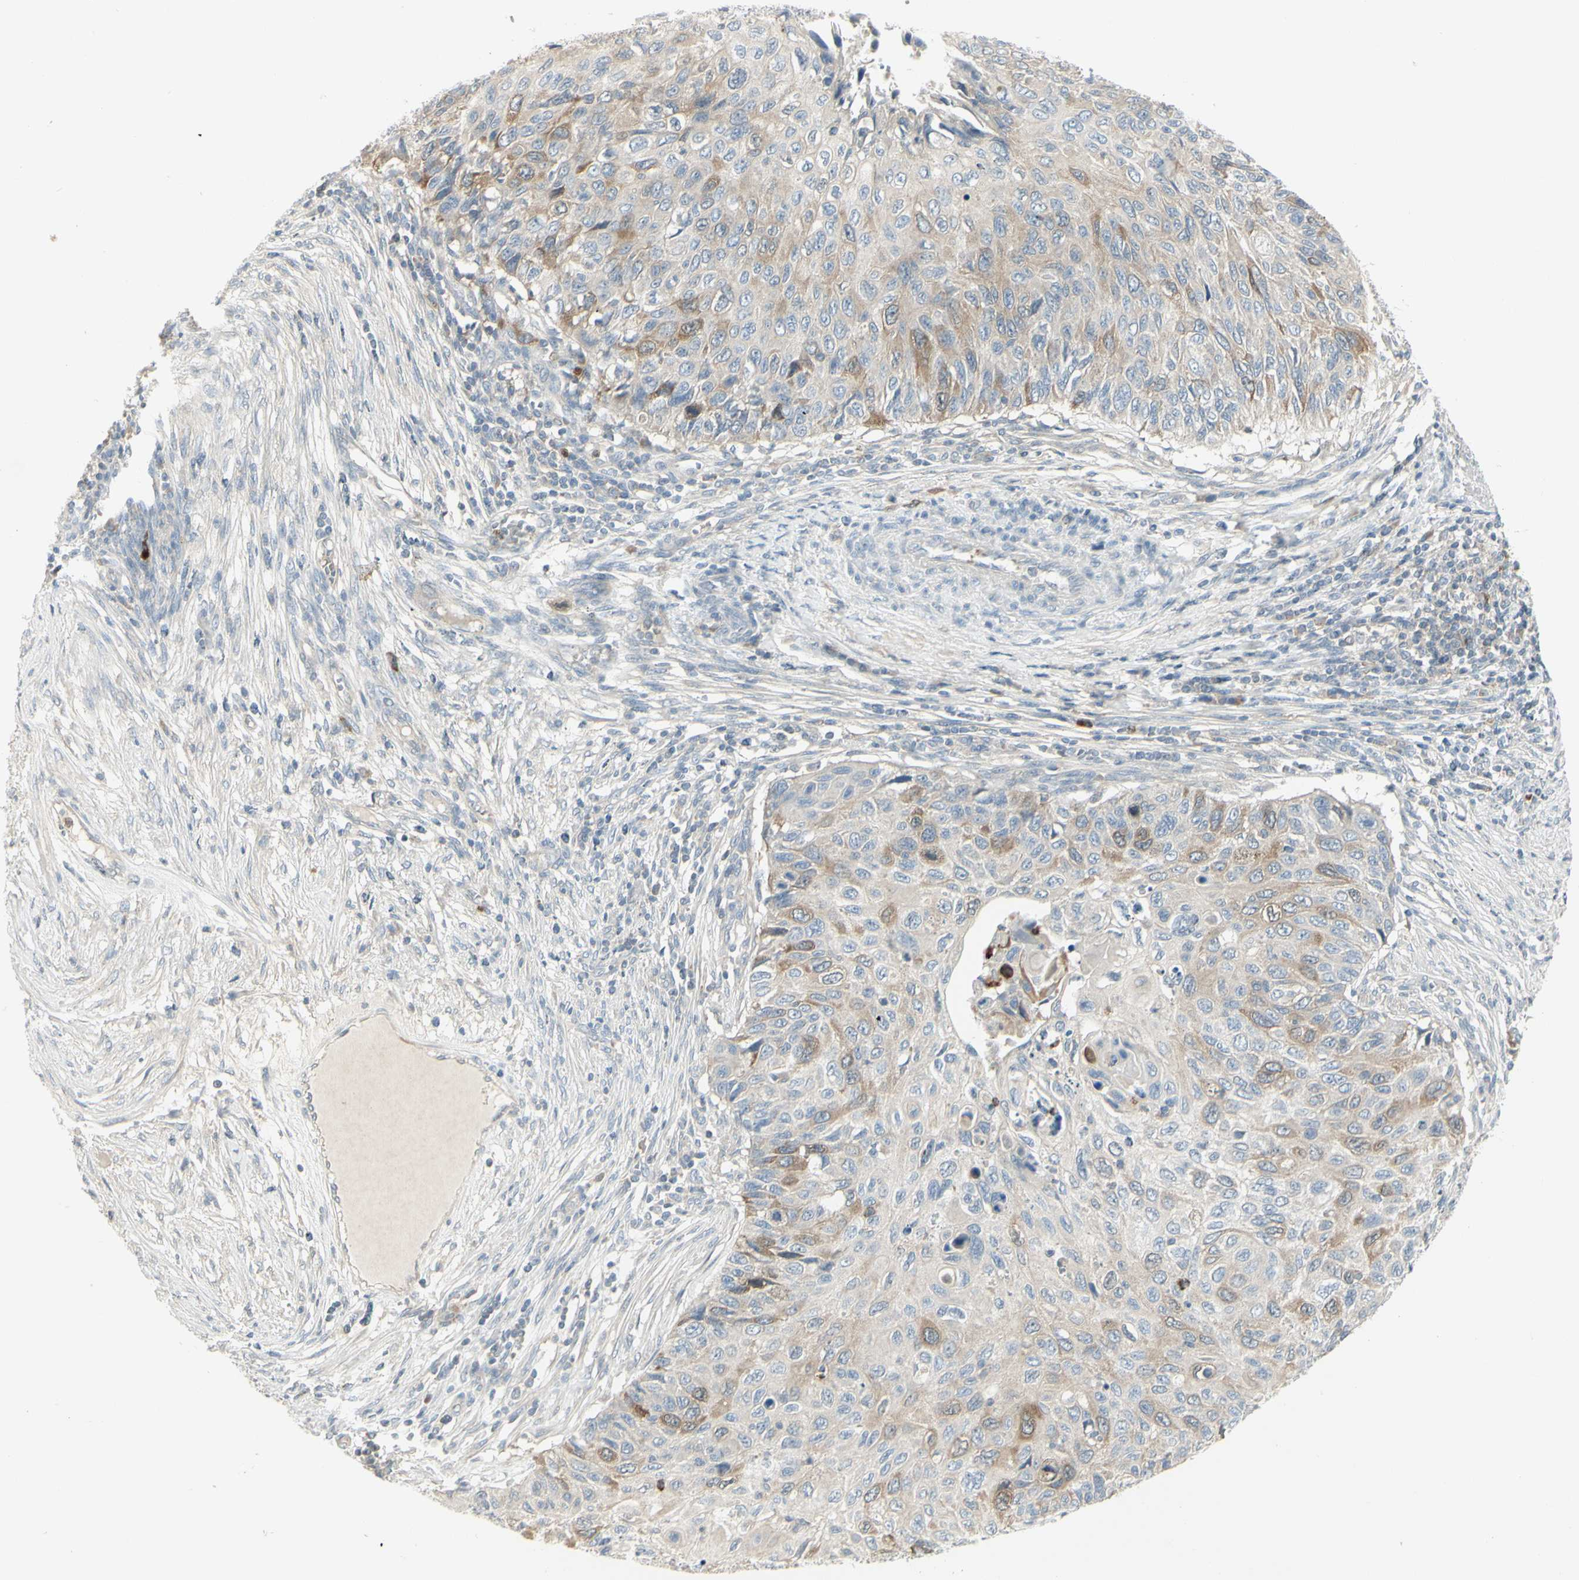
{"staining": {"intensity": "moderate", "quantity": "25%-75%", "location": "cytoplasmic/membranous"}, "tissue": "cervical cancer", "cell_type": "Tumor cells", "image_type": "cancer", "snomed": [{"axis": "morphology", "description": "Squamous cell carcinoma, NOS"}, {"axis": "topography", "description": "Cervix"}], "caption": "Immunohistochemical staining of human cervical cancer (squamous cell carcinoma) shows medium levels of moderate cytoplasmic/membranous protein positivity in approximately 25%-75% of tumor cells.", "gene": "CCNB2", "patient": {"sex": "female", "age": 70}}